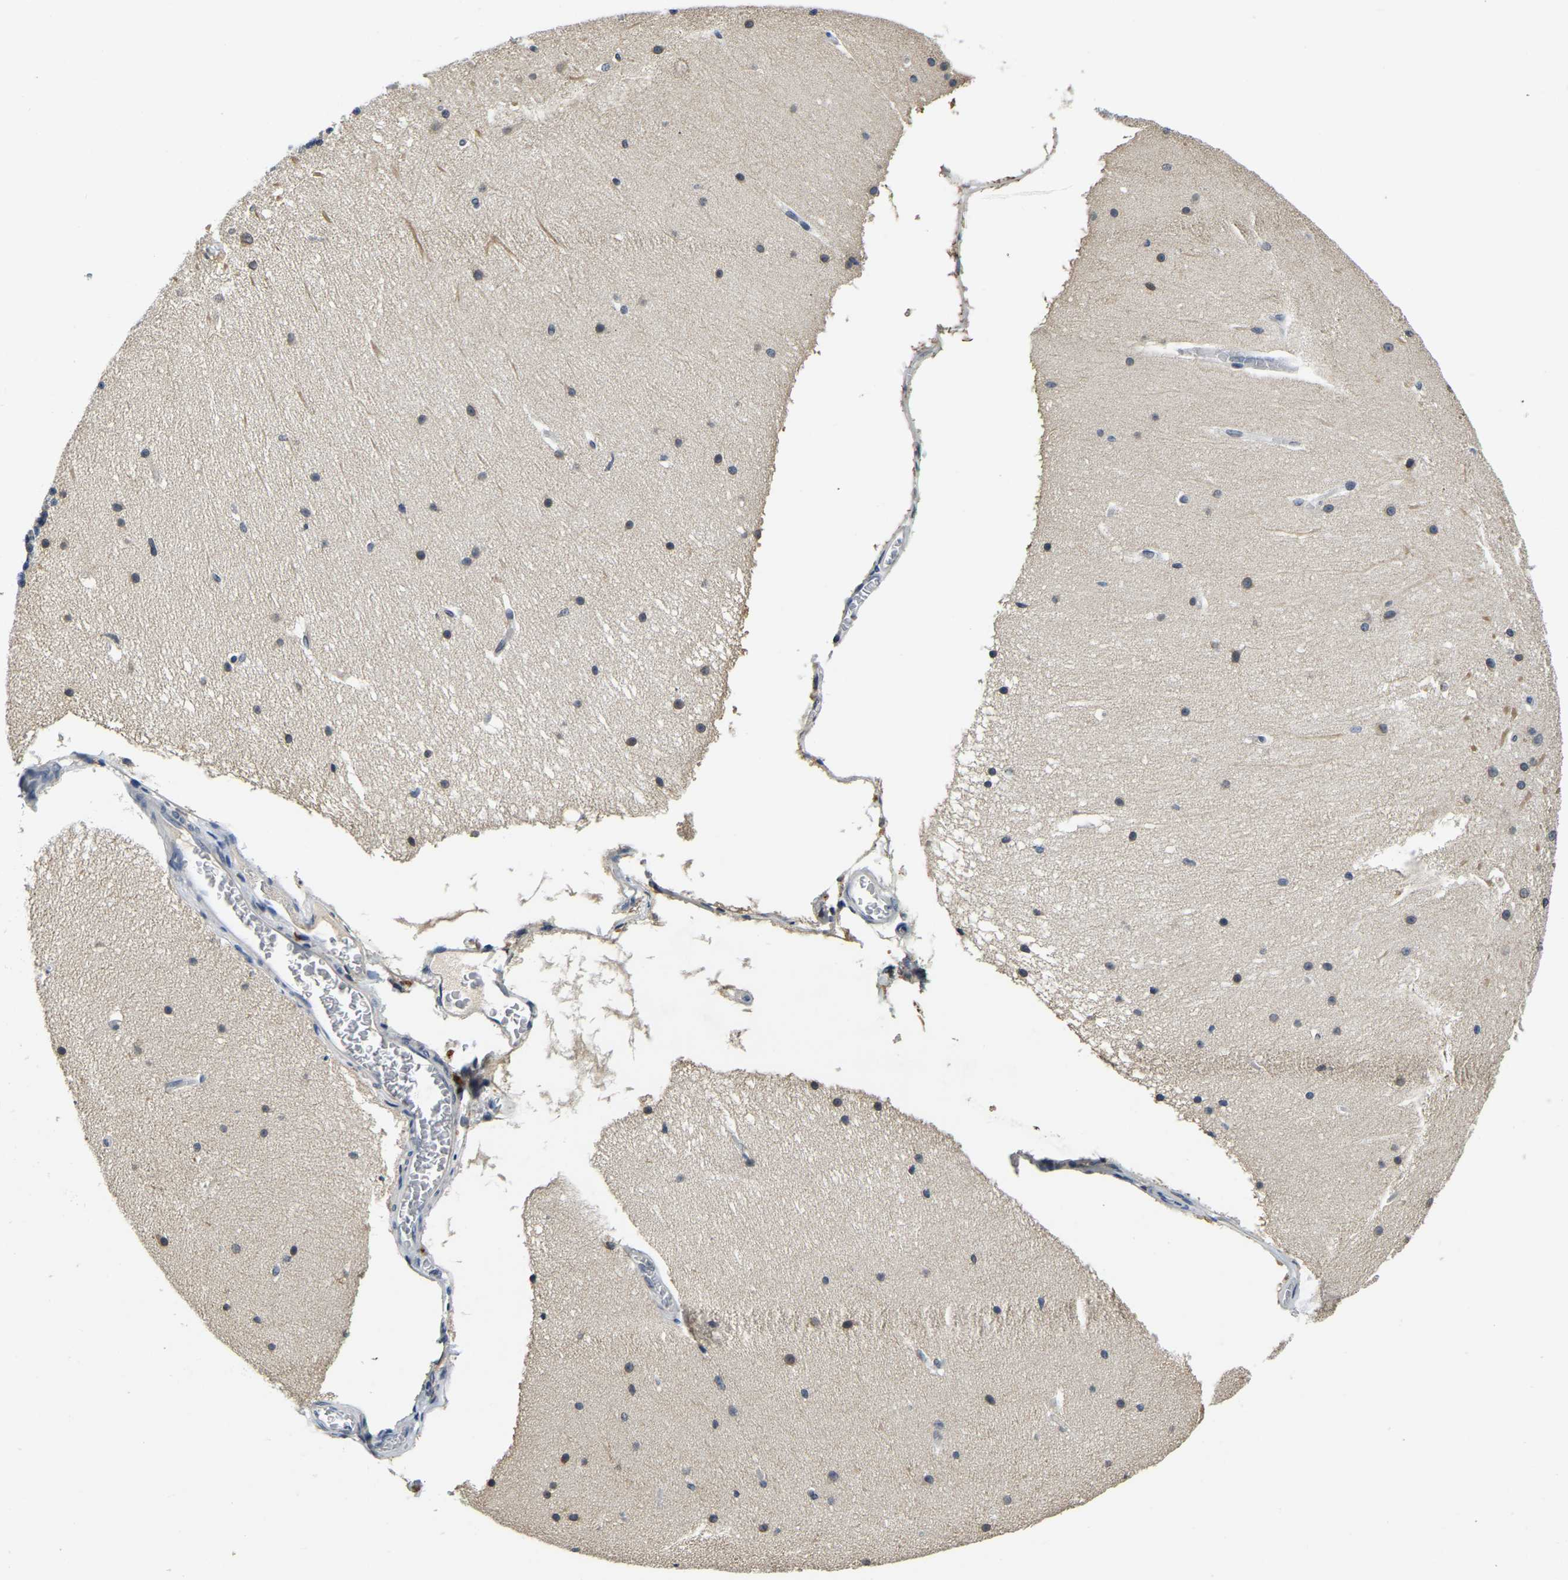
{"staining": {"intensity": "negative", "quantity": "none", "location": "none"}, "tissue": "cerebellum", "cell_type": "Cells in granular layer", "image_type": "normal", "snomed": [{"axis": "morphology", "description": "Normal tissue, NOS"}, {"axis": "topography", "description": "Cerebellum"}], "caption": "Benign cerebellum was stained to show a protein in brown. There is no significant expression in cells in granular layer. (DAB immunohistochemistry visualized using brightfield microscopy, high magnification).", "gene": "RANBP2", "patient": {"sex": "female", "age": 19}}